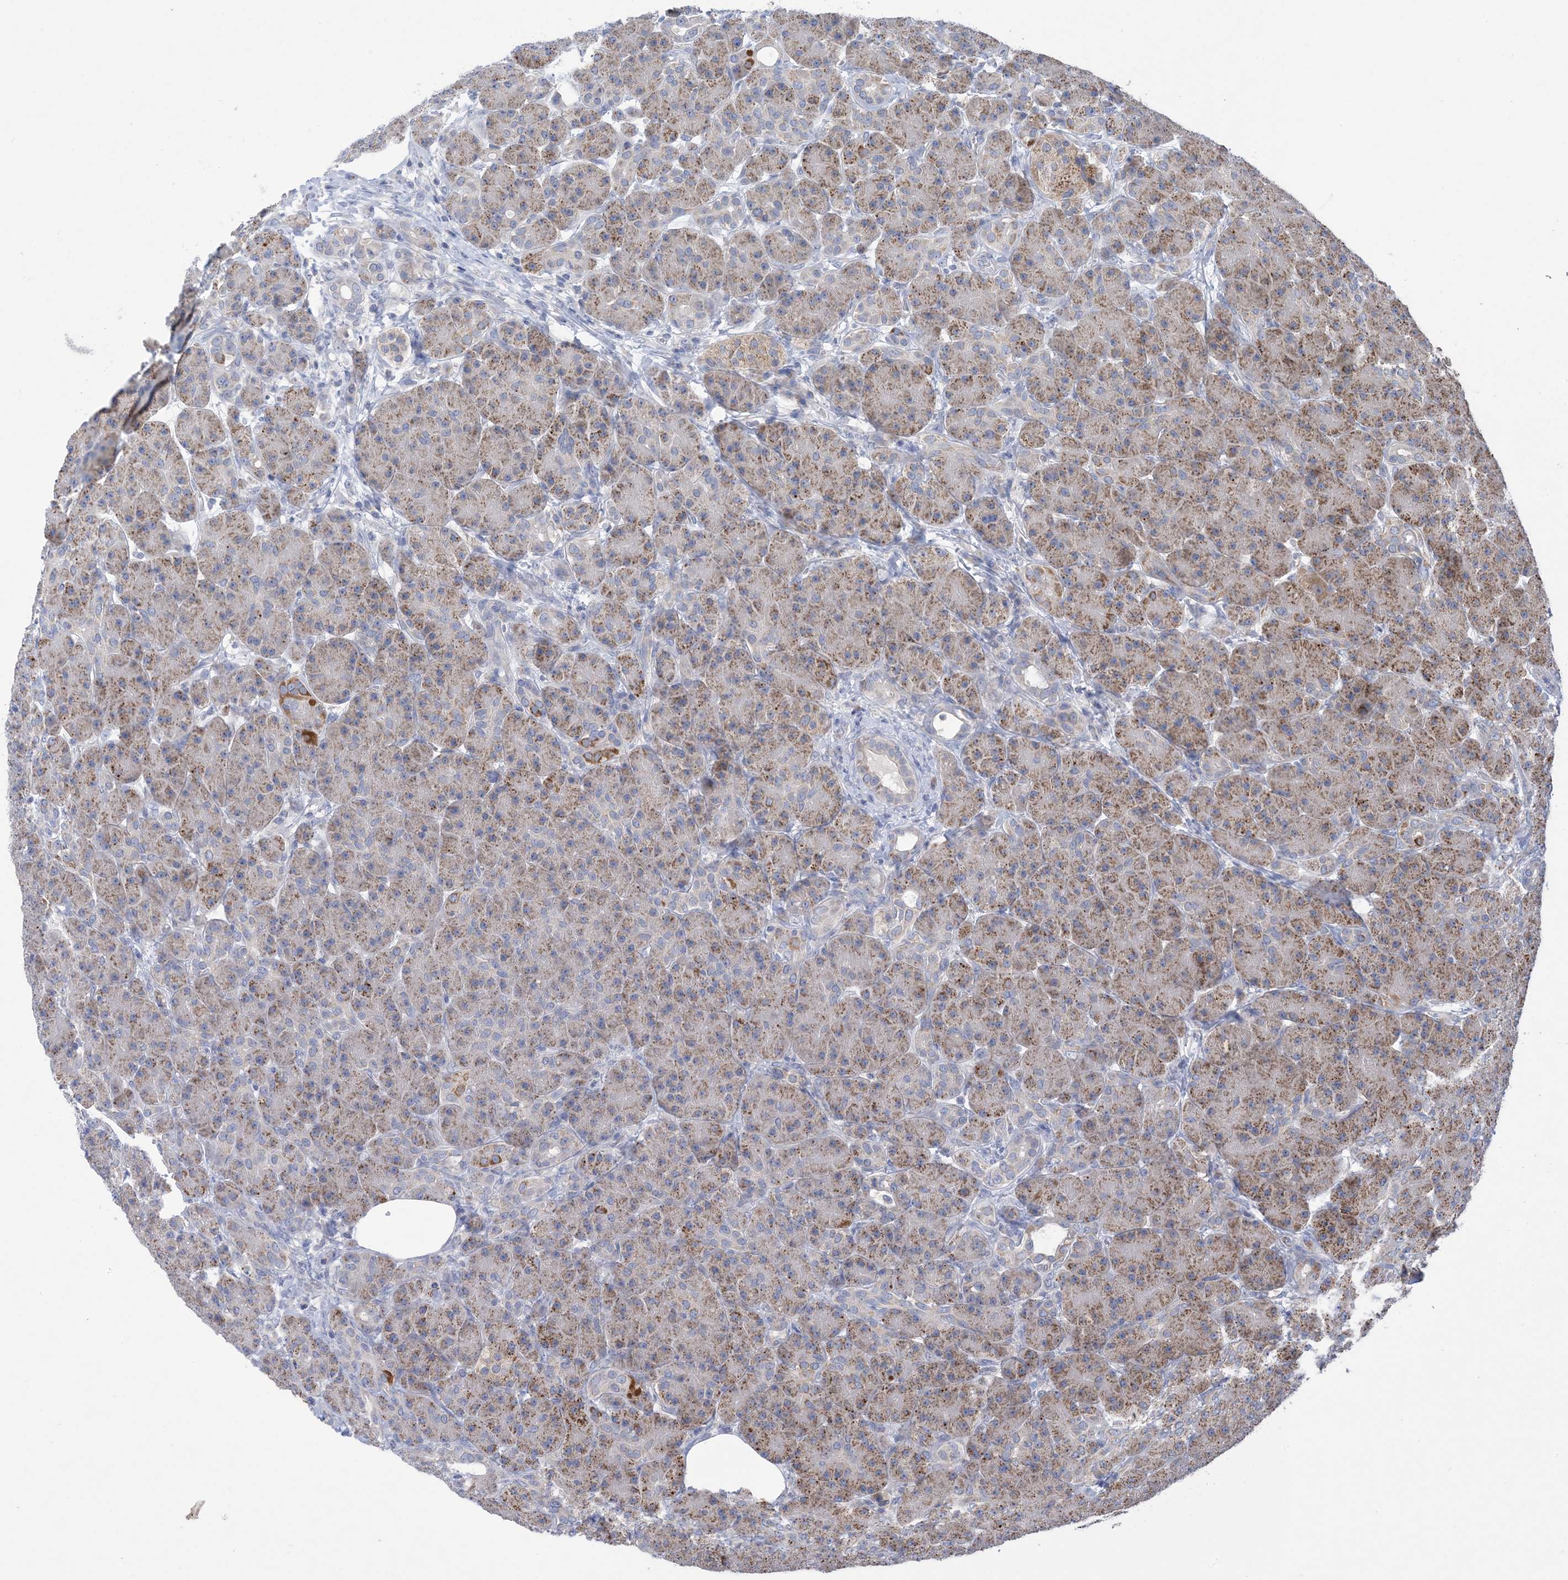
{"staining": {"intensity": "moderate", "quantity": "25%-75%", "location": "cytoplasmic/membranous"}, "tissue": "pancreas", "cell_type": "Exocrine glandular cells", "image_type": "normal", "snomed": [{"axis": "morphology", "description": "Normal tissue, NOS"}, {"axis": "topography", "description": "Pancreas"}], "caption": "Pancreas stained with DAB immunohistochemistry (IHC) demonstrates medium levels of moderate cytoplasmic/membranous expression in about 25%-75% of exocrine glandular cells. The staining is performed using DAB brown chromogen to label protein expression. The nuclei are counter-stained blue using hematoxylin.", "gene": "CLEC16A", "patient": {"sex": "male", "age": 63}}